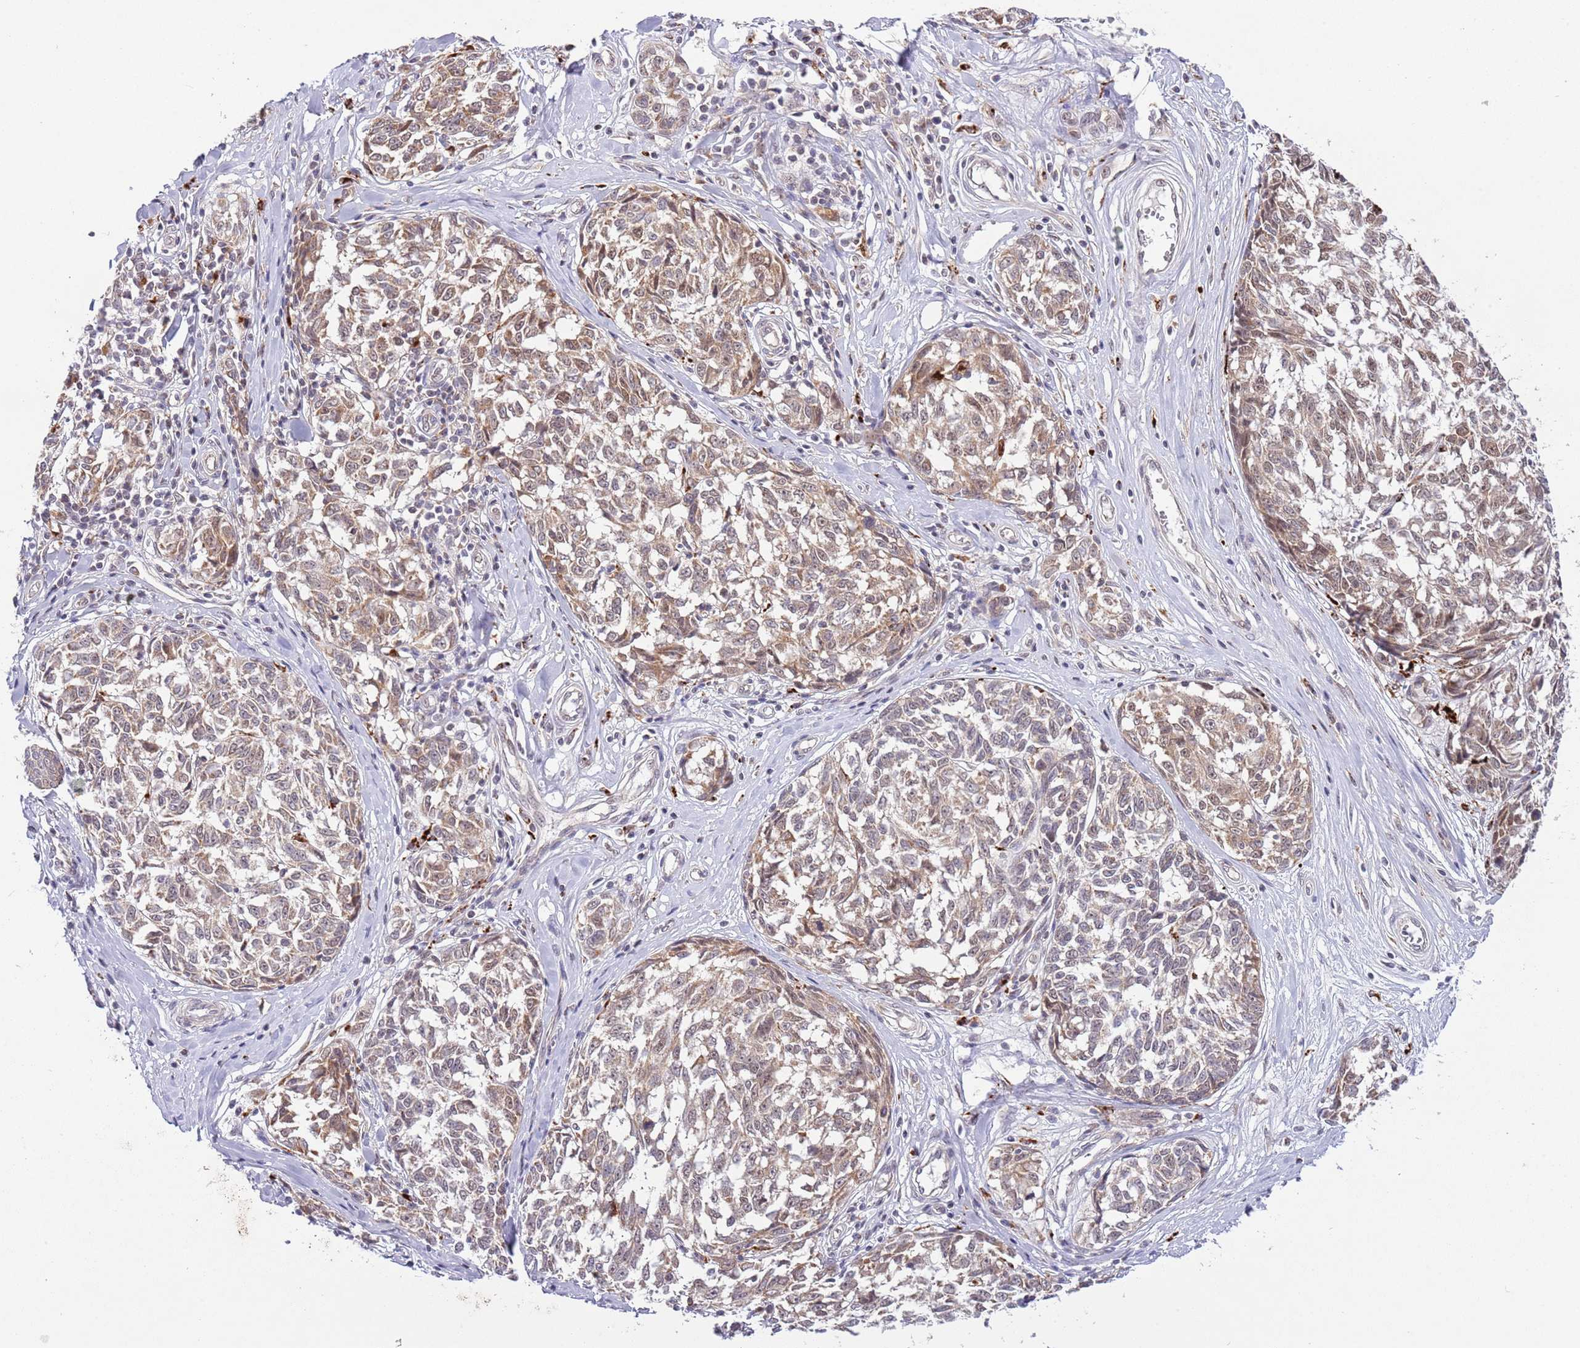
{"staining": {"intensity": "moderate", "quantity": ">75%", "location": "cytoplasmic/membranous"}, "tissue": "melanoma", "cell_type": "Tumor cells", "image_type": "cancer", "snomed": [{"axis": "morphology", "description": "Normal tissue, NOS"}, {"axis": "morphology", "description": "Malignant melanoma, NOS"}, {"axis": "topography", "description": "Skin"}], "caption": "A histopathology image showing moderate cytoplasmic/membranous positivity in about >75% of tumor cells in malignant melanoma, as visualized by brown immunohistochemical staining.", "gene": "TRIM27", "patient": {"sex": "female", "age": 64}}